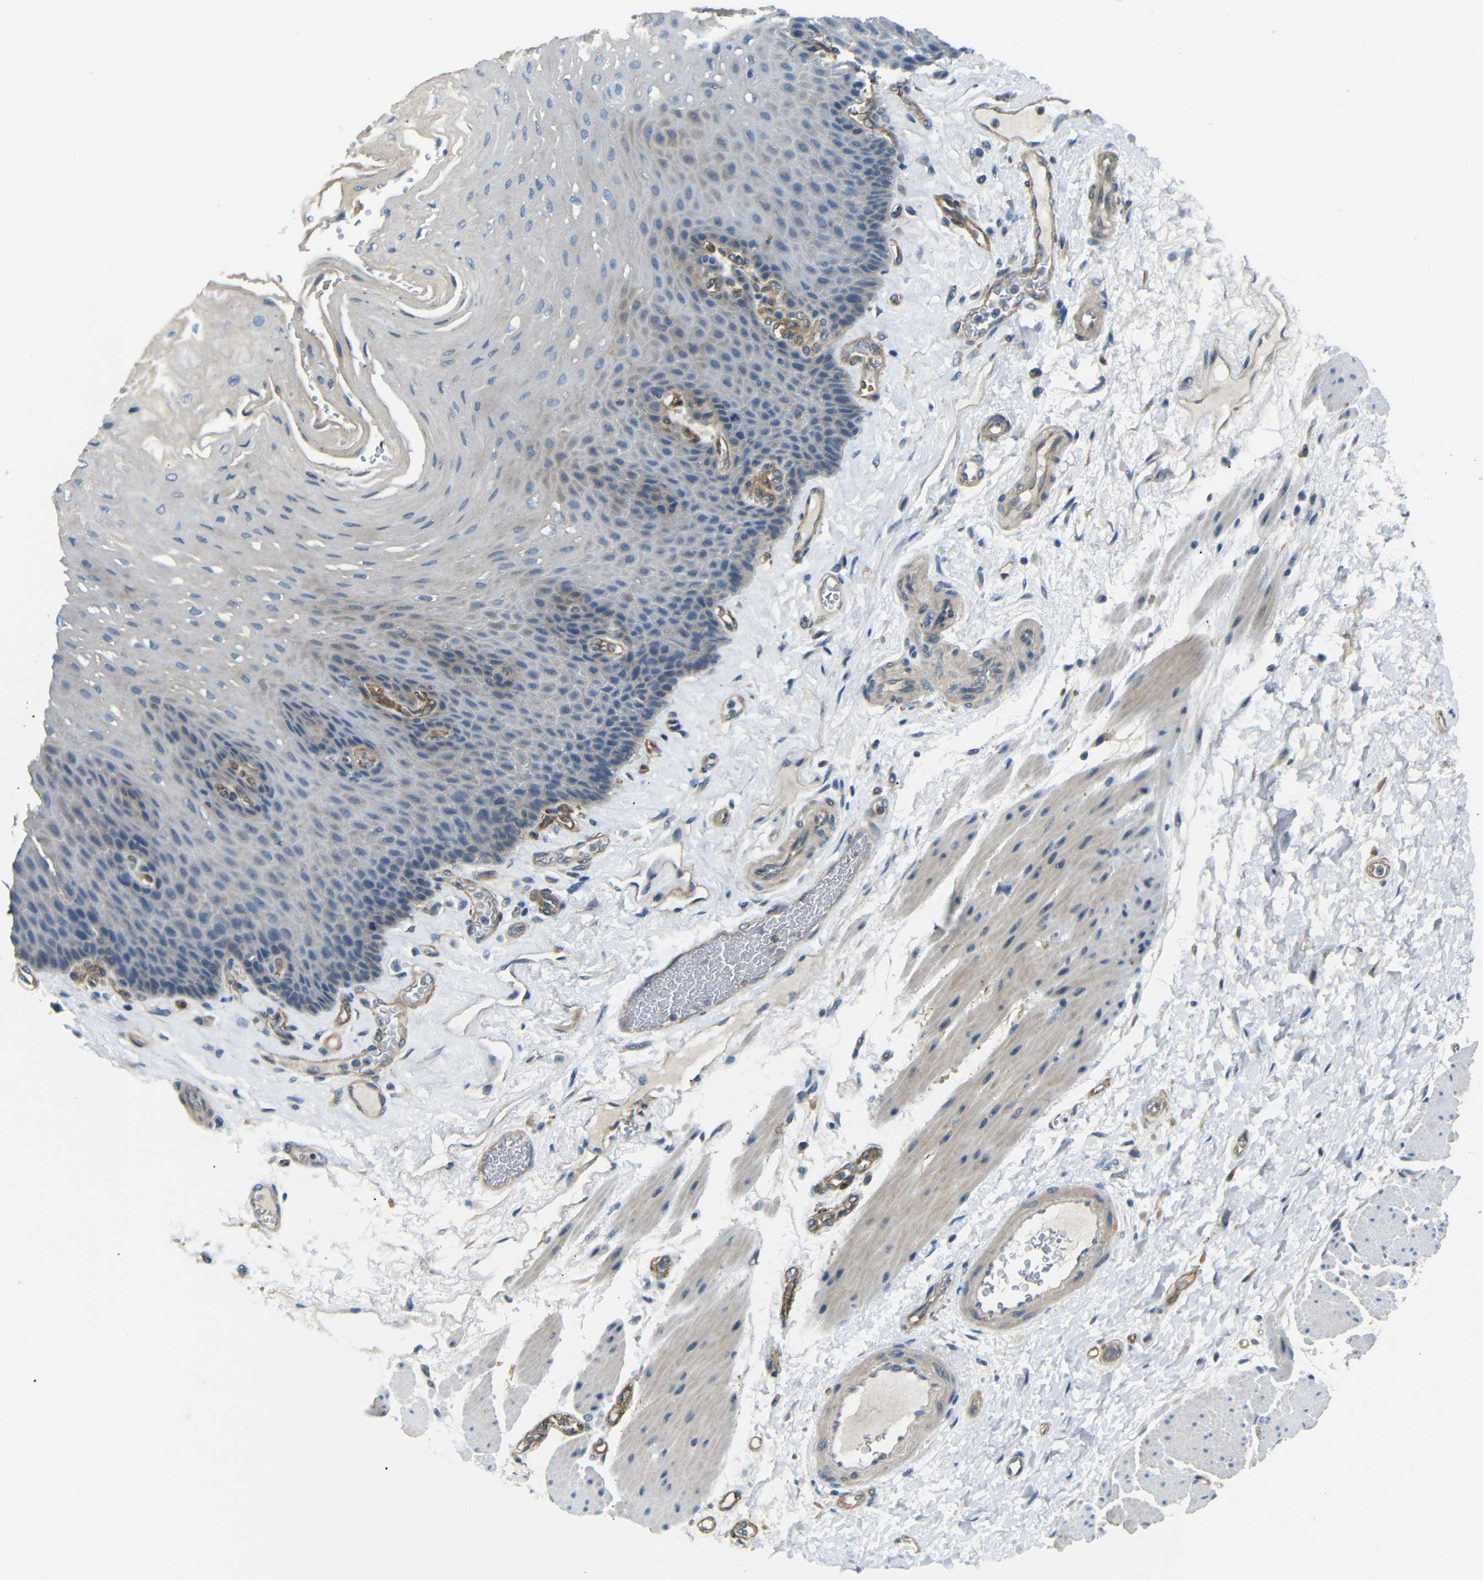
{"staining": {"intensity": "weak", "quantity": "<25%", "location": "cytoplasmic/membranous"}, "tissue": "esophagus", "cell_type": "Squamous epithelial cells", "image_type": "normal", "snomed": [{"axis": "morphology", "description": "Normal tissue, NOS"}, {"axis": "topography", "description": "Esophagus"}], "caption": "IHC photomicrograph of benign esophagus: esophagus stained with DAB shows no significant protein staining in squamous epithelial cells.", "gene": "MYO1B", "patient": {"sex": "female", "age": 72}}